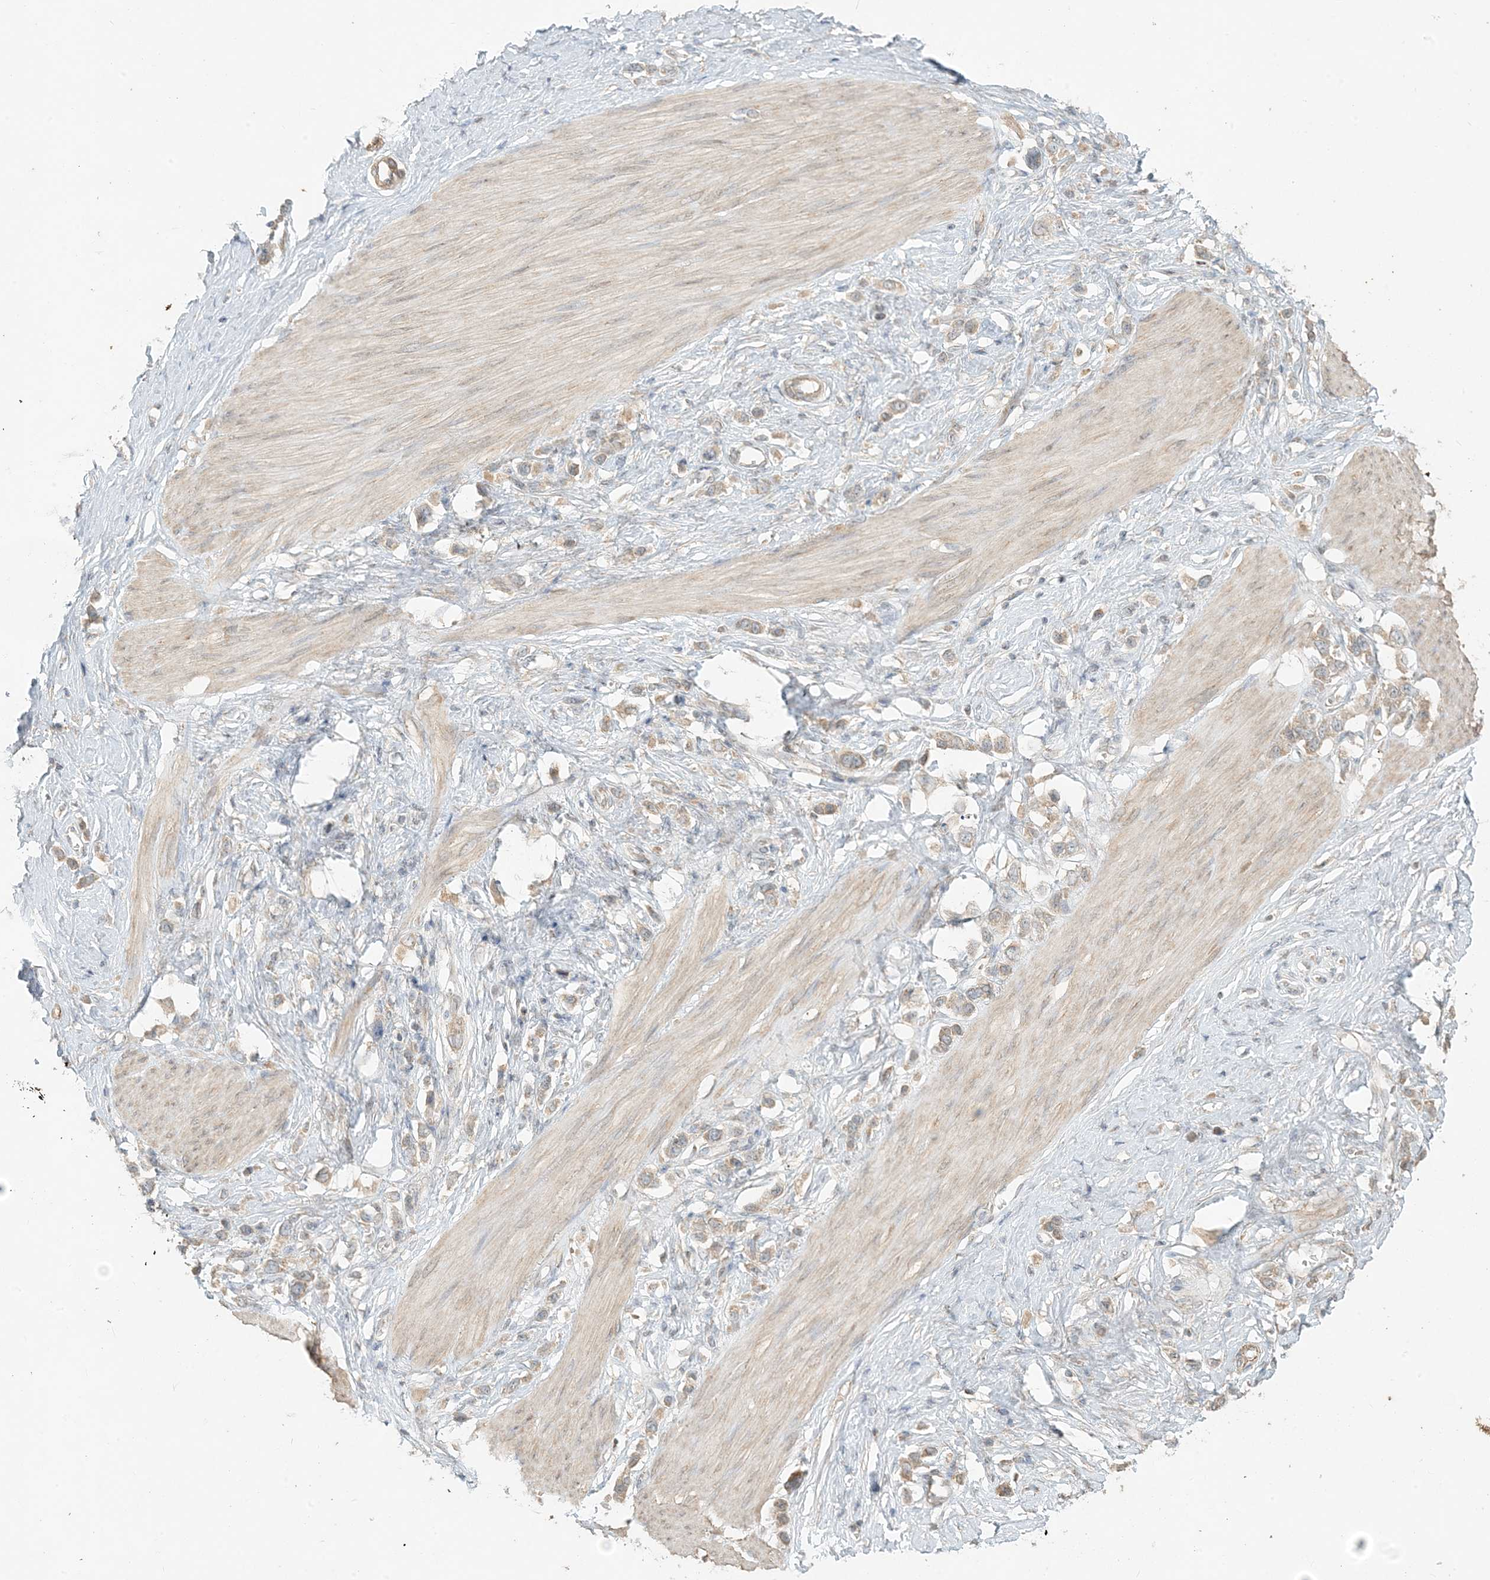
{"staining": {"intensity": "weak", "quantity": ">75%", "location": "cytoplasmic/membranous"}, "tissue": "stomach cancer", "cell_type": "Tumor cells", "image_type": "cancer", "snomed": [{"axis": "morphology", "description": "Adenocarcinoma, NOS"}, {"axis": "topography", "description": "Stomach"}], "caption": "About >75% of tumor cells in human stomach cancer exhibit weak cytoplasmic/membranous protein staining as visualized by brown immunohistochemical staining.", "gene": "MCOLN1", "patient": {"sex": "female", "age": 65}}